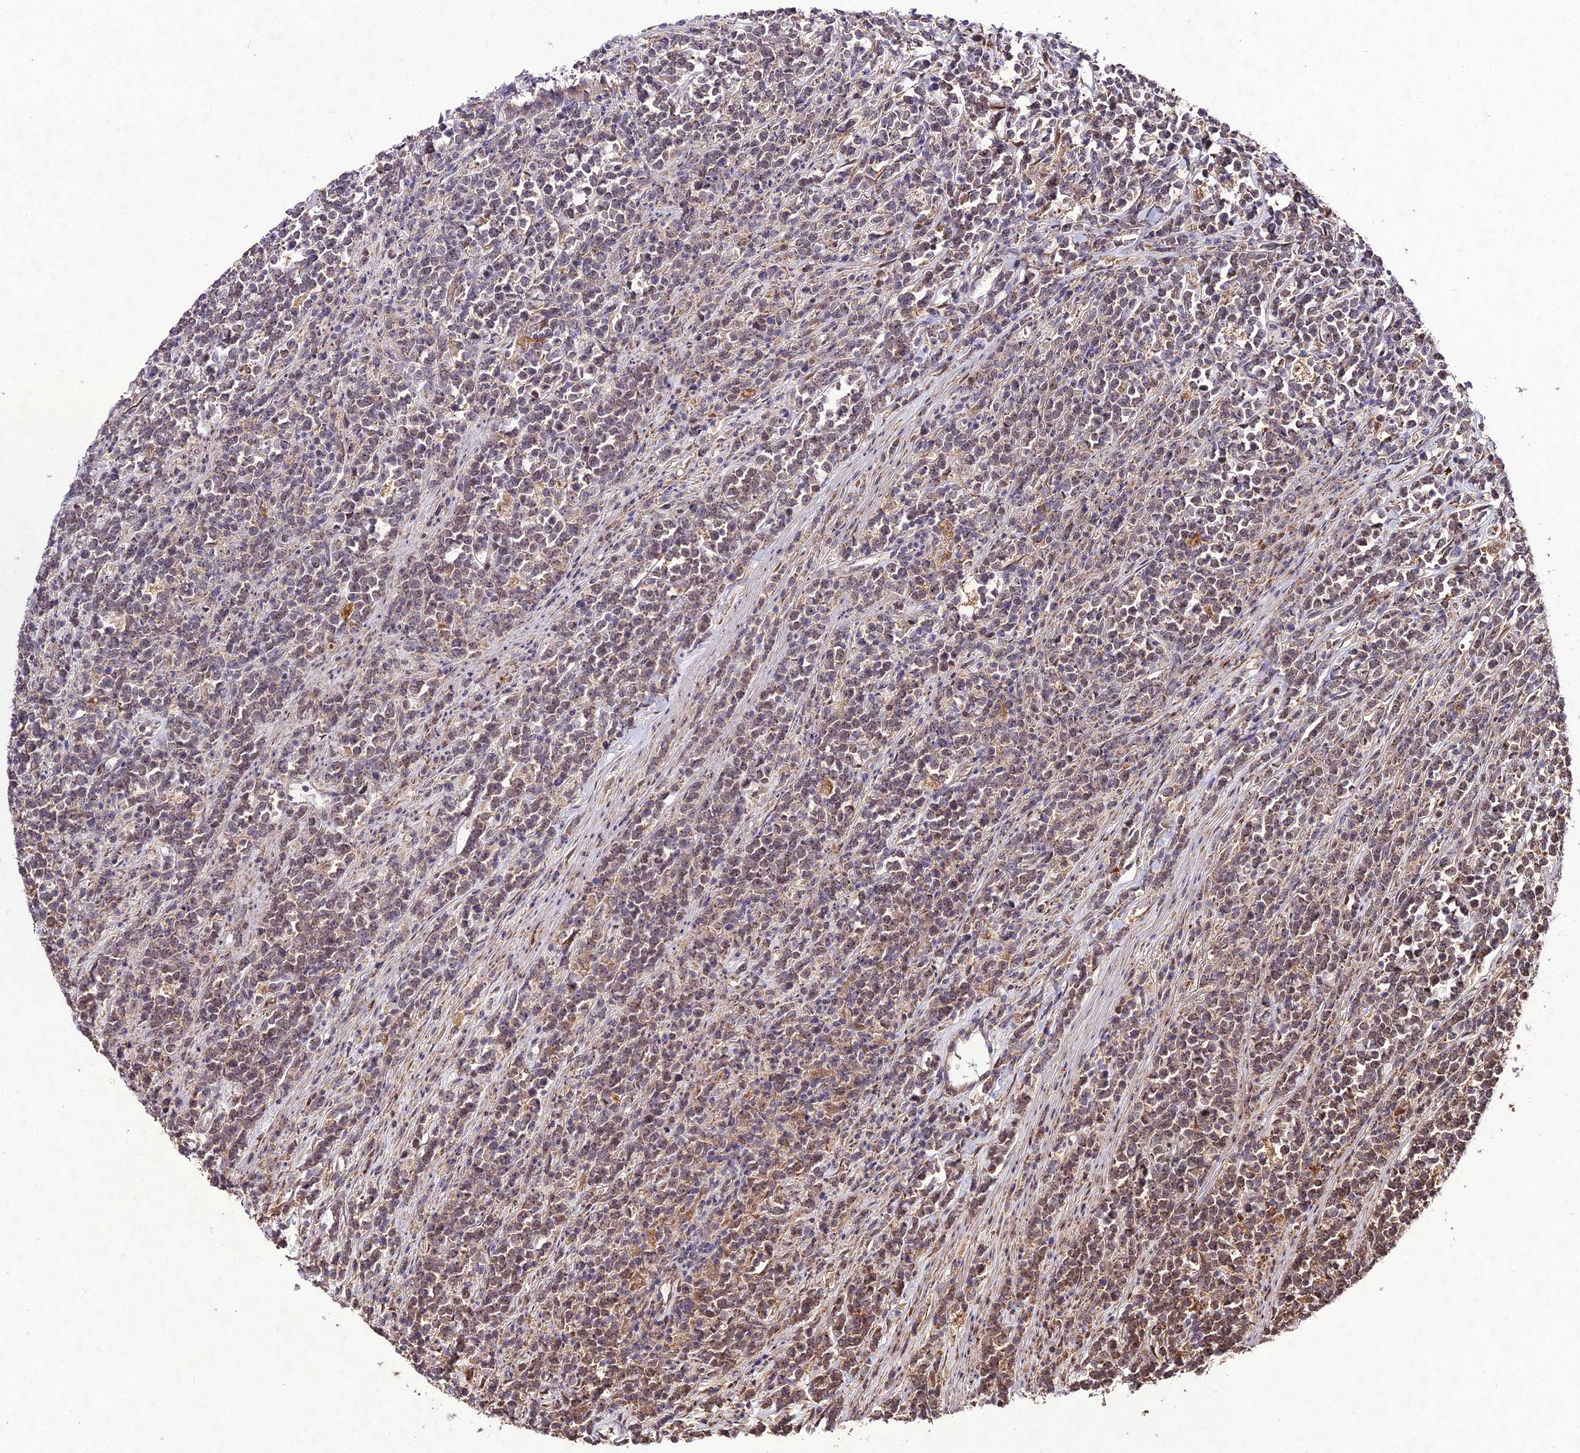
{"staining": {"intensity": "moderate", "quantity": "25%-75%", "location": "cytoplasmic/membranous,nuclear"}, "tissue": "lymphoma", "cell_type": "Tumor cells", "image_type": "cancer", "snomed": [{"axis": "morphology", "description": "Malignant lymphoma, non-Hodgkin's type, High grade"}, {"axis": "topography", "description": "Small intestine"}], "caption": "Moderate cytoplasmic/membranous and nuclear staining for a protein is present in approximately 25%-75% of tumor cells of malignant lymphoma, non-Hodgkin's type (high-grade) using immunohistochemistry.", "gene": "ZNF766", "patient": {"sex": "male", "age": 8}}